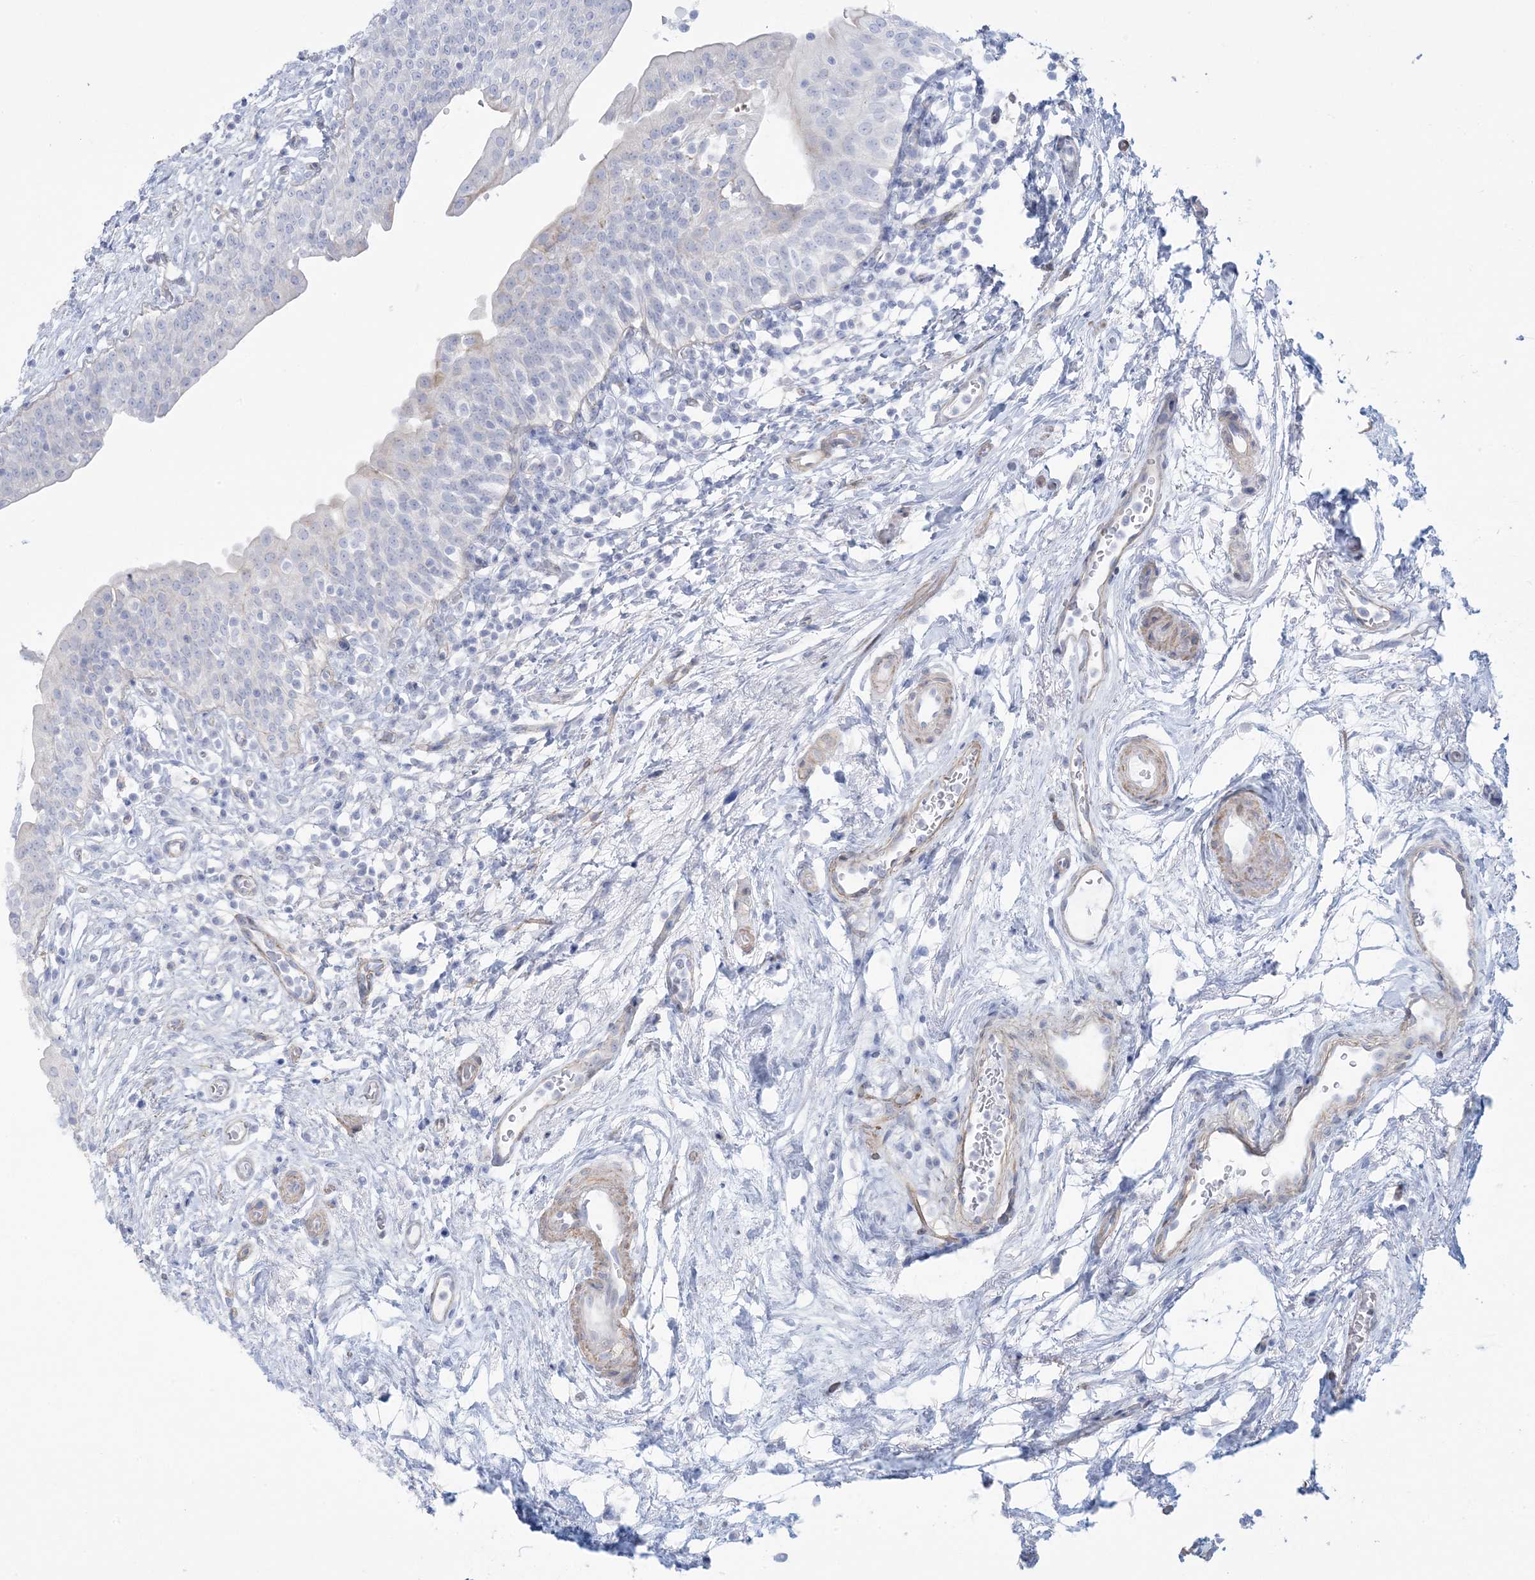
{"staining": {"intensity": "weak", "quantity": "25%-75%", "location": "cytoplasmic/membranous"}, "tissue": "urinary bladder", "cell_type": "Urothelial cells", "image_type": "normal", "snomed": [{"axis": "morphology", "description": "Normal tissue, NOS"}, {"axis": "topography", "description": "Urinary bladder"}], "caption": "IHC (DAB (3,3'-diaminobenzidine)) staining of normal human urinary bladder displays weak cytoplasmic/membranous protein positivity in approximately 25%-75% of urothelial cells.", "gene": "AGXT", "patient": {"sex": "male", "age": 83}}